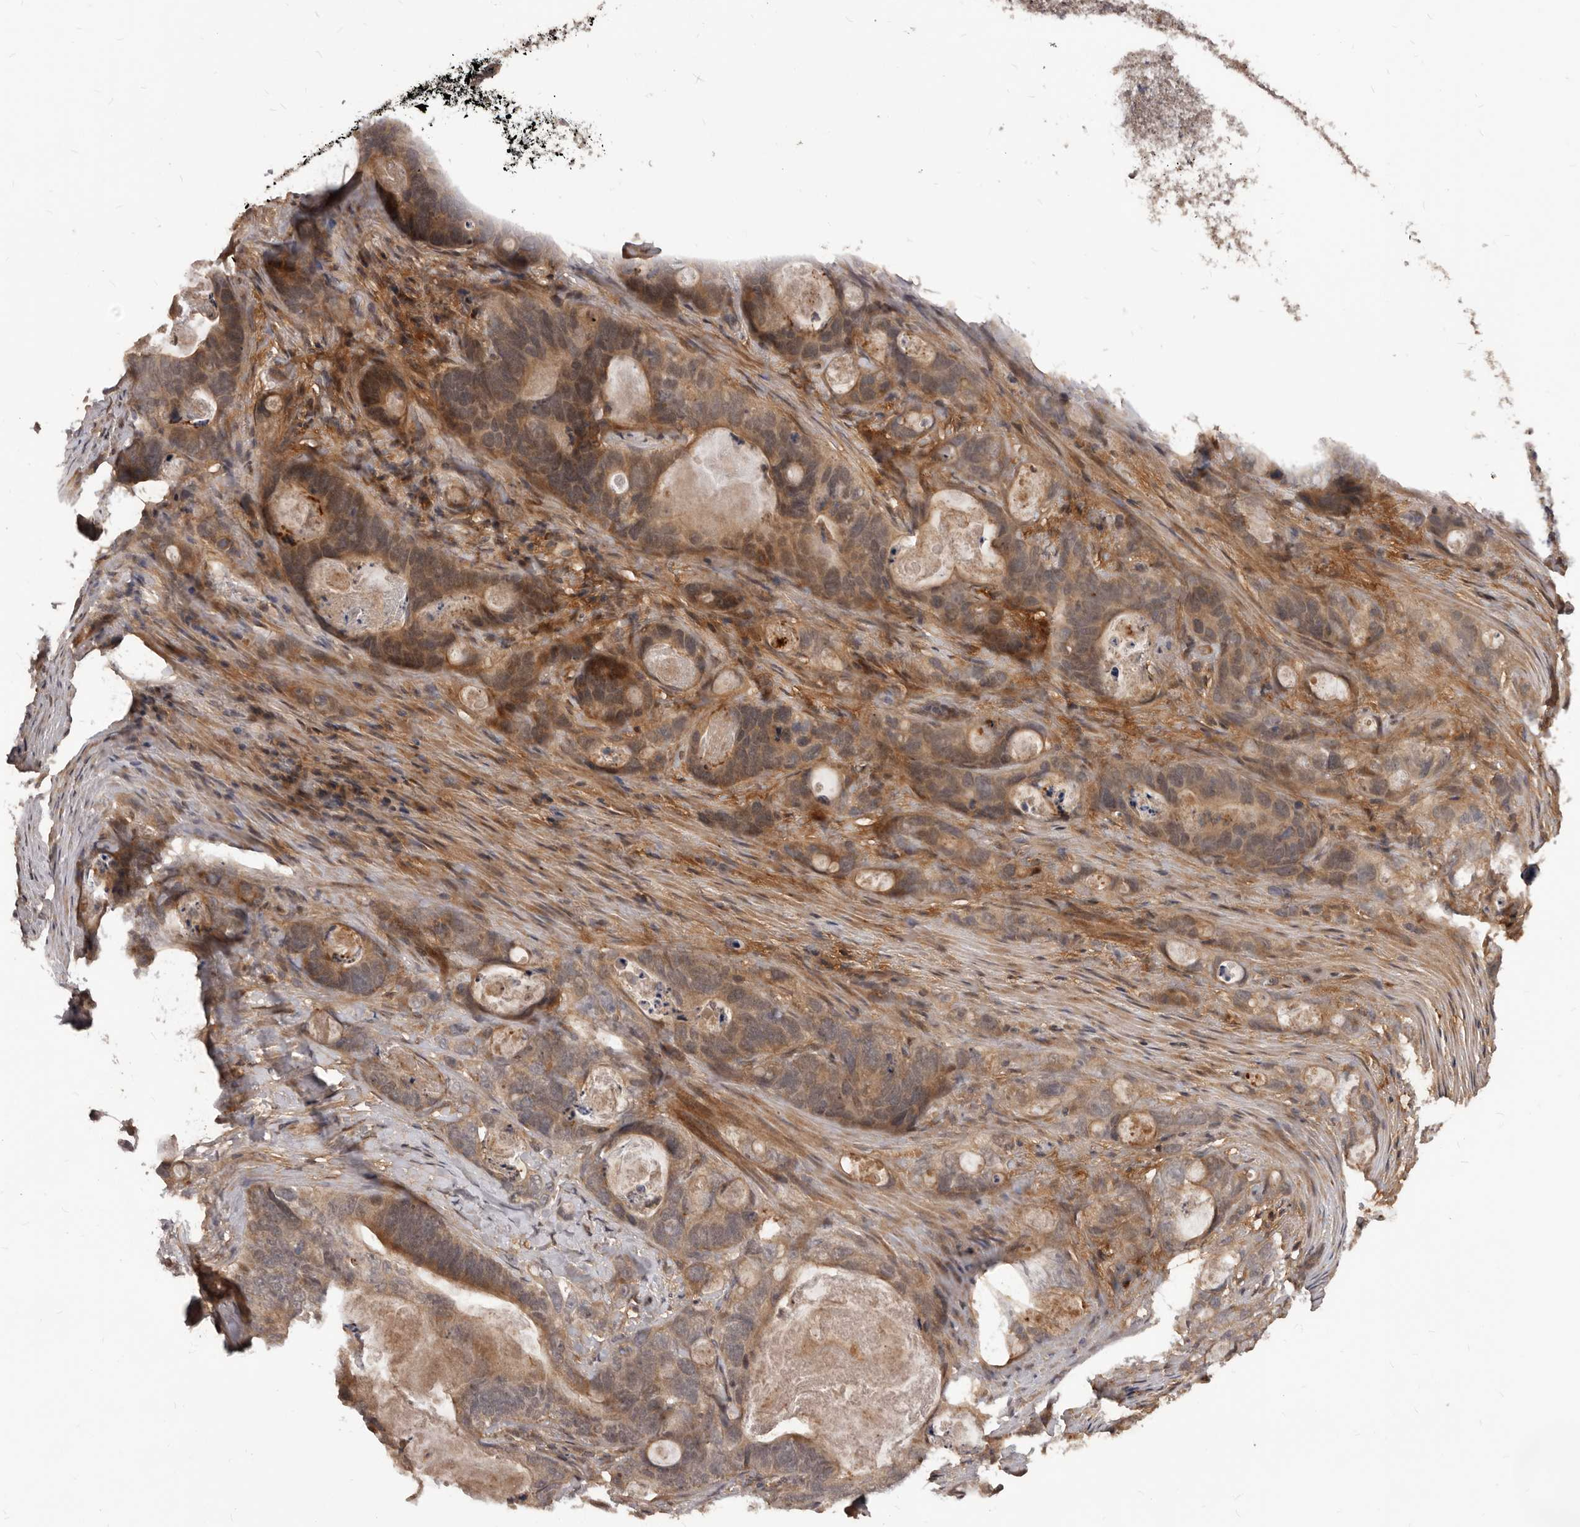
{"staining": {"intensity": "moderate", "quantity": ">75%", "location": "cytoplasmic/membranous"}, "tissue": "stomach cancer", "cell_type": "Tumor cells", "image_type": "cancer", "snomed": [{"axis": "morphology", "description": "Normal tissue, NOS"}, {"axis": "morphology", "description": "Adenocarcinoma, NOS"}, {"axis": "topography", "description": "Stomach"}], "caption": "The histopathology image reveals immunohistochemical staining of stomach cancer (adenocarcinoma). There is moderate cytoplasmic/membranous positivity is present in approximately >75% of tumor cells.", "gene": "GABPB2", "patient": {"sex": "female", "age": 89}}